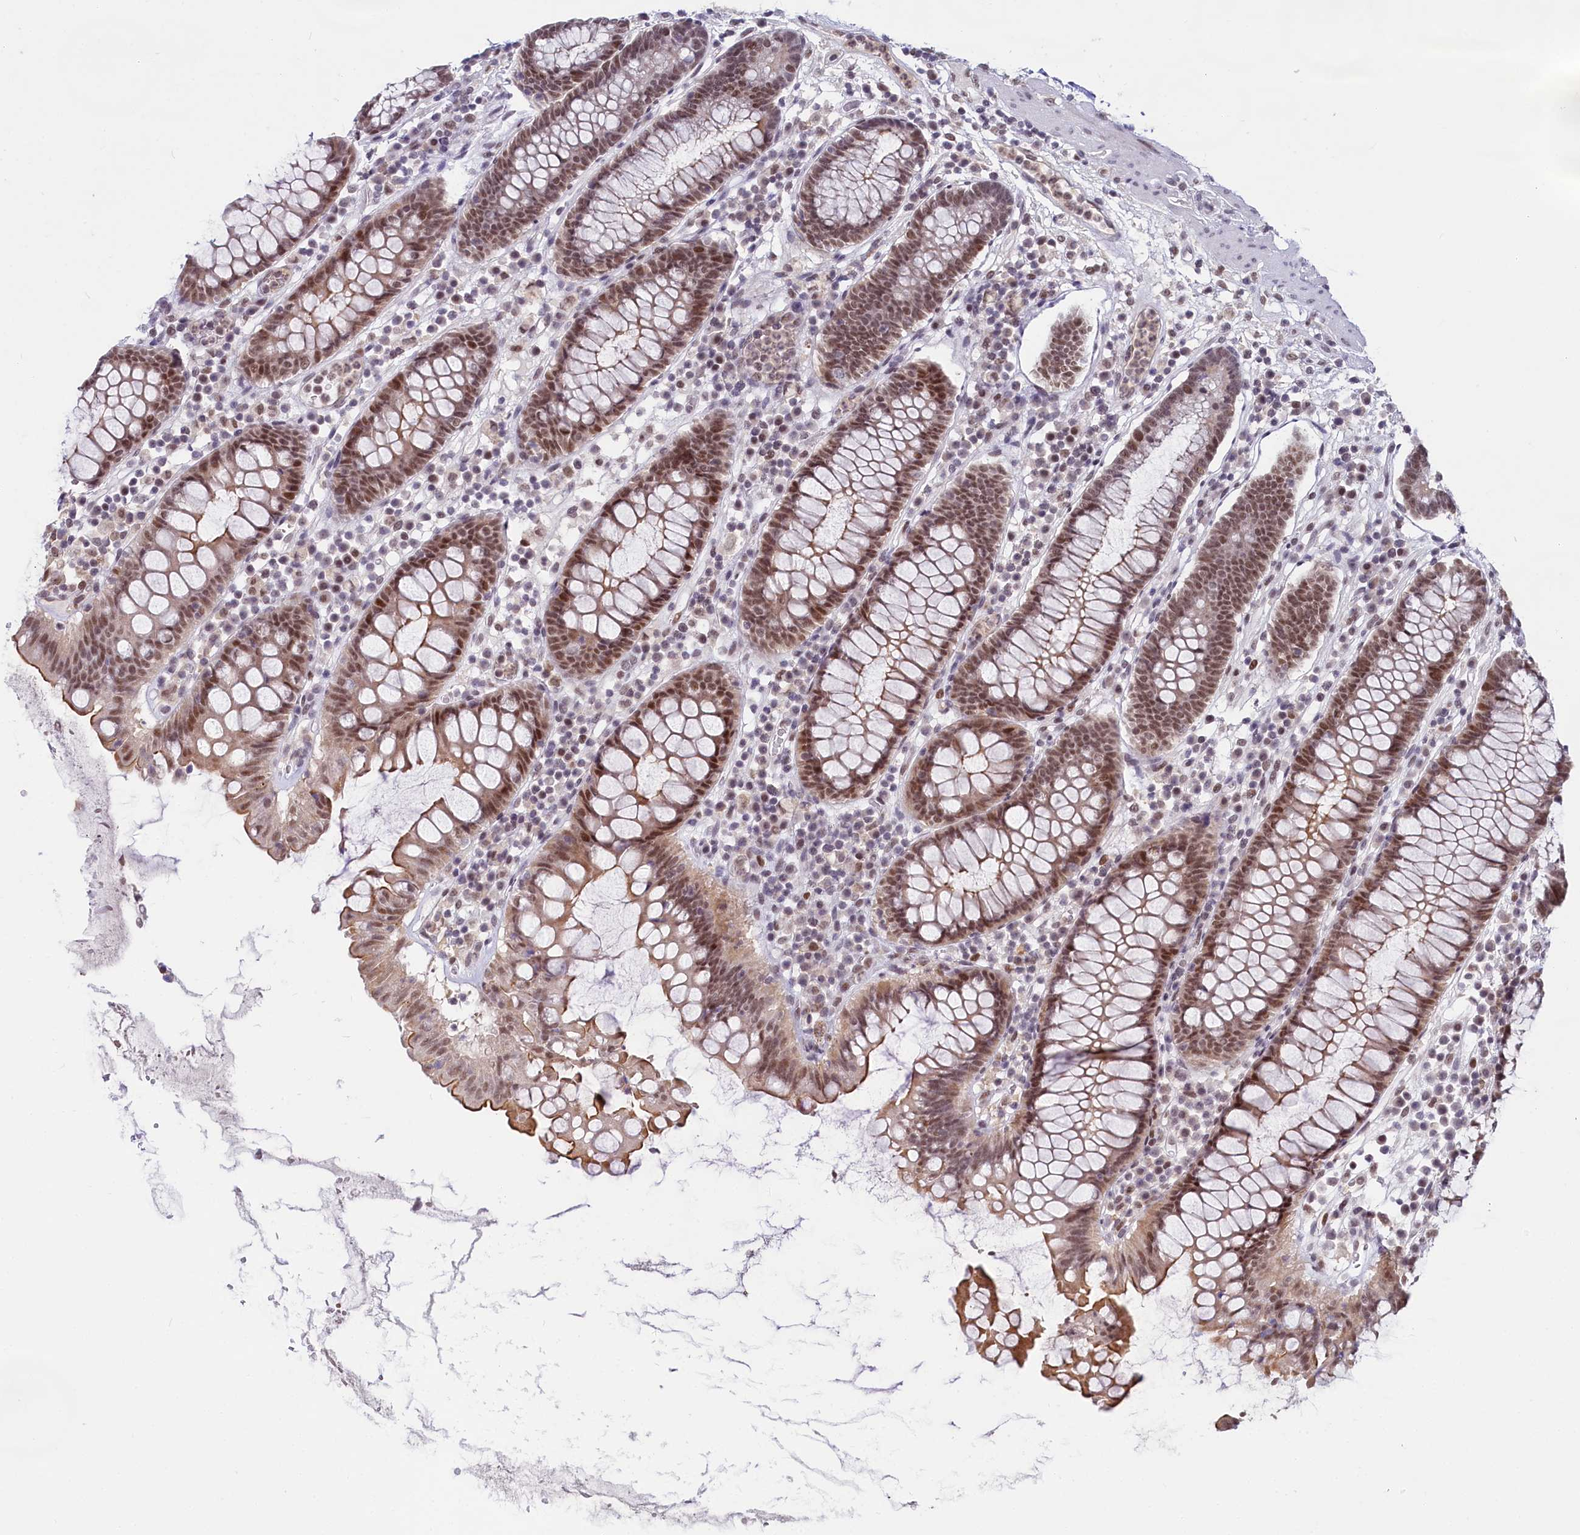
{"staining": {"intensity": "moderate", "quantity": ">75%", "location": "cytoplasmic/membranous,nuclear"}, "tissue": "colorectal cancer", "cell_type": "Tumor cells", "image_type": "cancer", "snomed": [{"axis": "morphology", "description": "Normal tissue, NOS"}, {"axis": "morphology", "description": "Adenocarcinoma, NOS"}, {"axis": "topography", "description": "Colon"}], "caption": "This micrograph exhibits immunohistochemistry (IHC) staining of colorectal adenocarcinoma, with medium moderate cytoplasmic/membranous and nuclear staining in approximately >75% of tumor cells.", "gene": "SCAF11", "patient": {"sex": "female", "age": 75}}